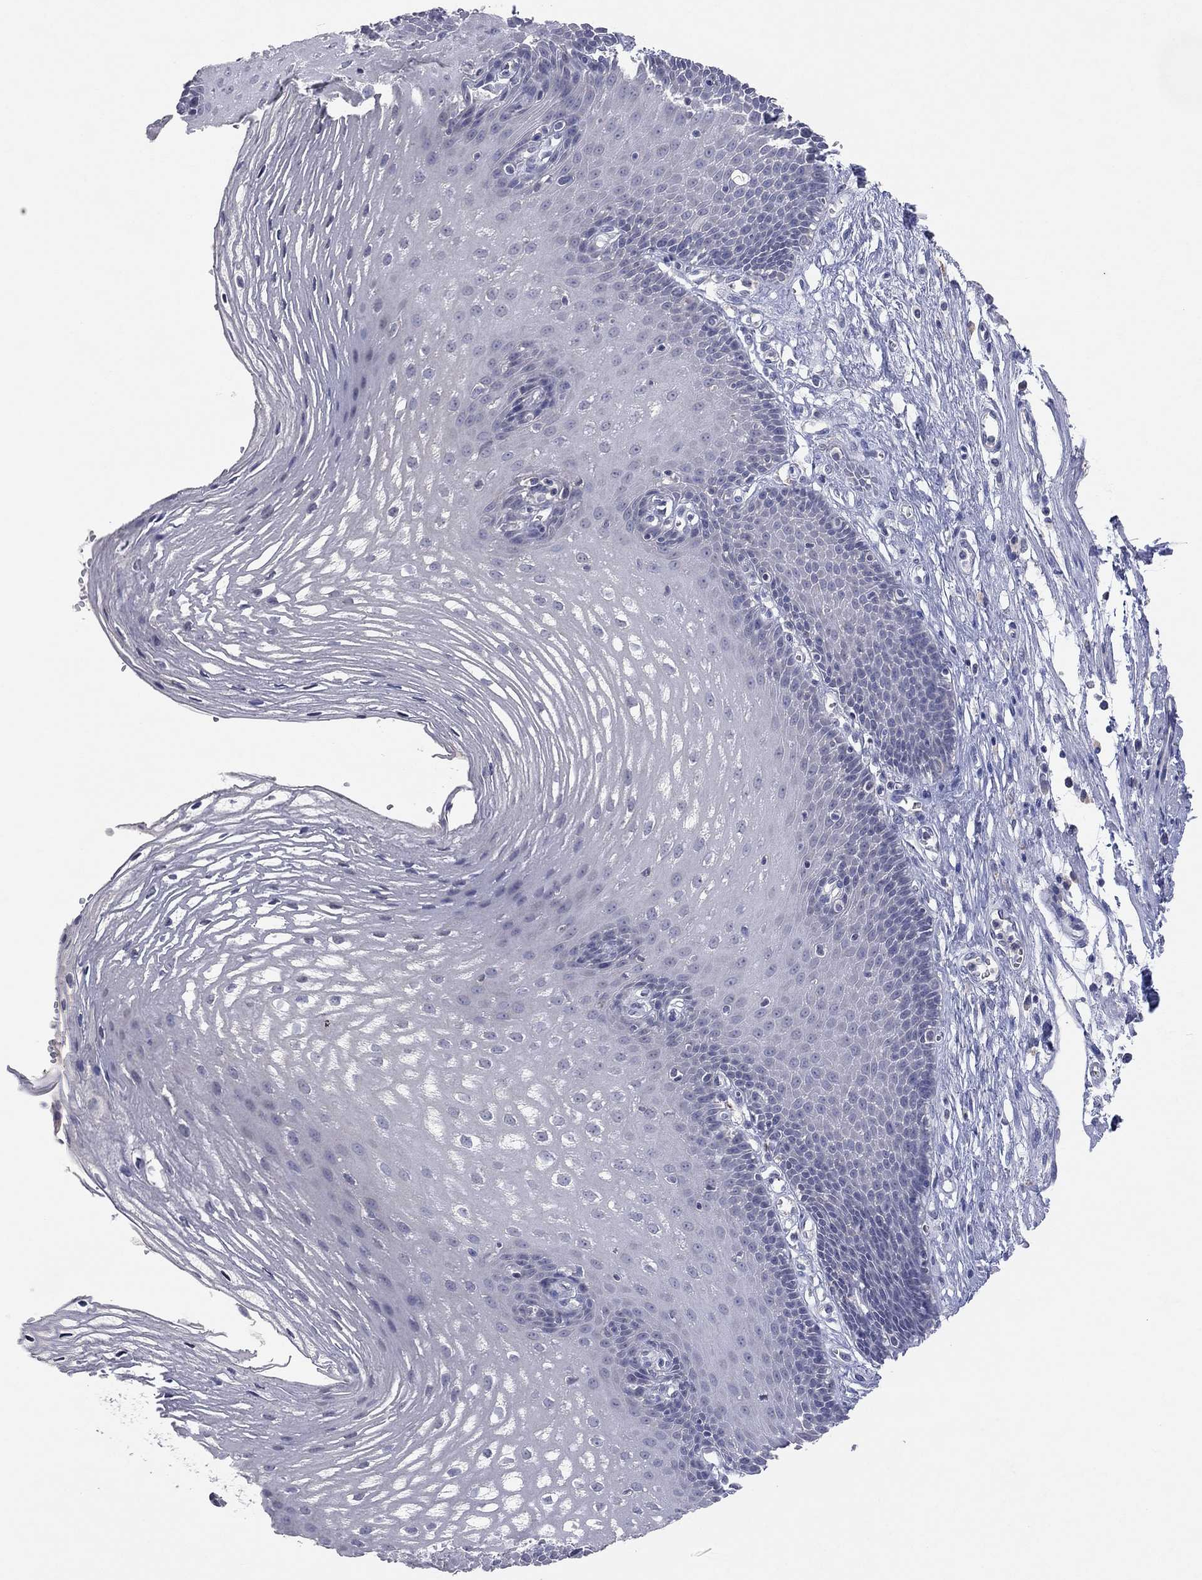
{"staining": {"intensity": "negative", "quantity": "none", "location": "none"}, "tissue": "esophagus", "cell_type": "Squamous epithelial cells", "image_type": "normal", "snomed": [{"axis": "morphology", "description": "Normal tissue, NOS"}, {"axis": "topography", "description": "Esophagus"}], "caption": "A histopathology image of human esophagus is negative for staining in squamous epithelial cells.", "gene": "MMP13", "patient": {"sex": "male", "age": 72}}